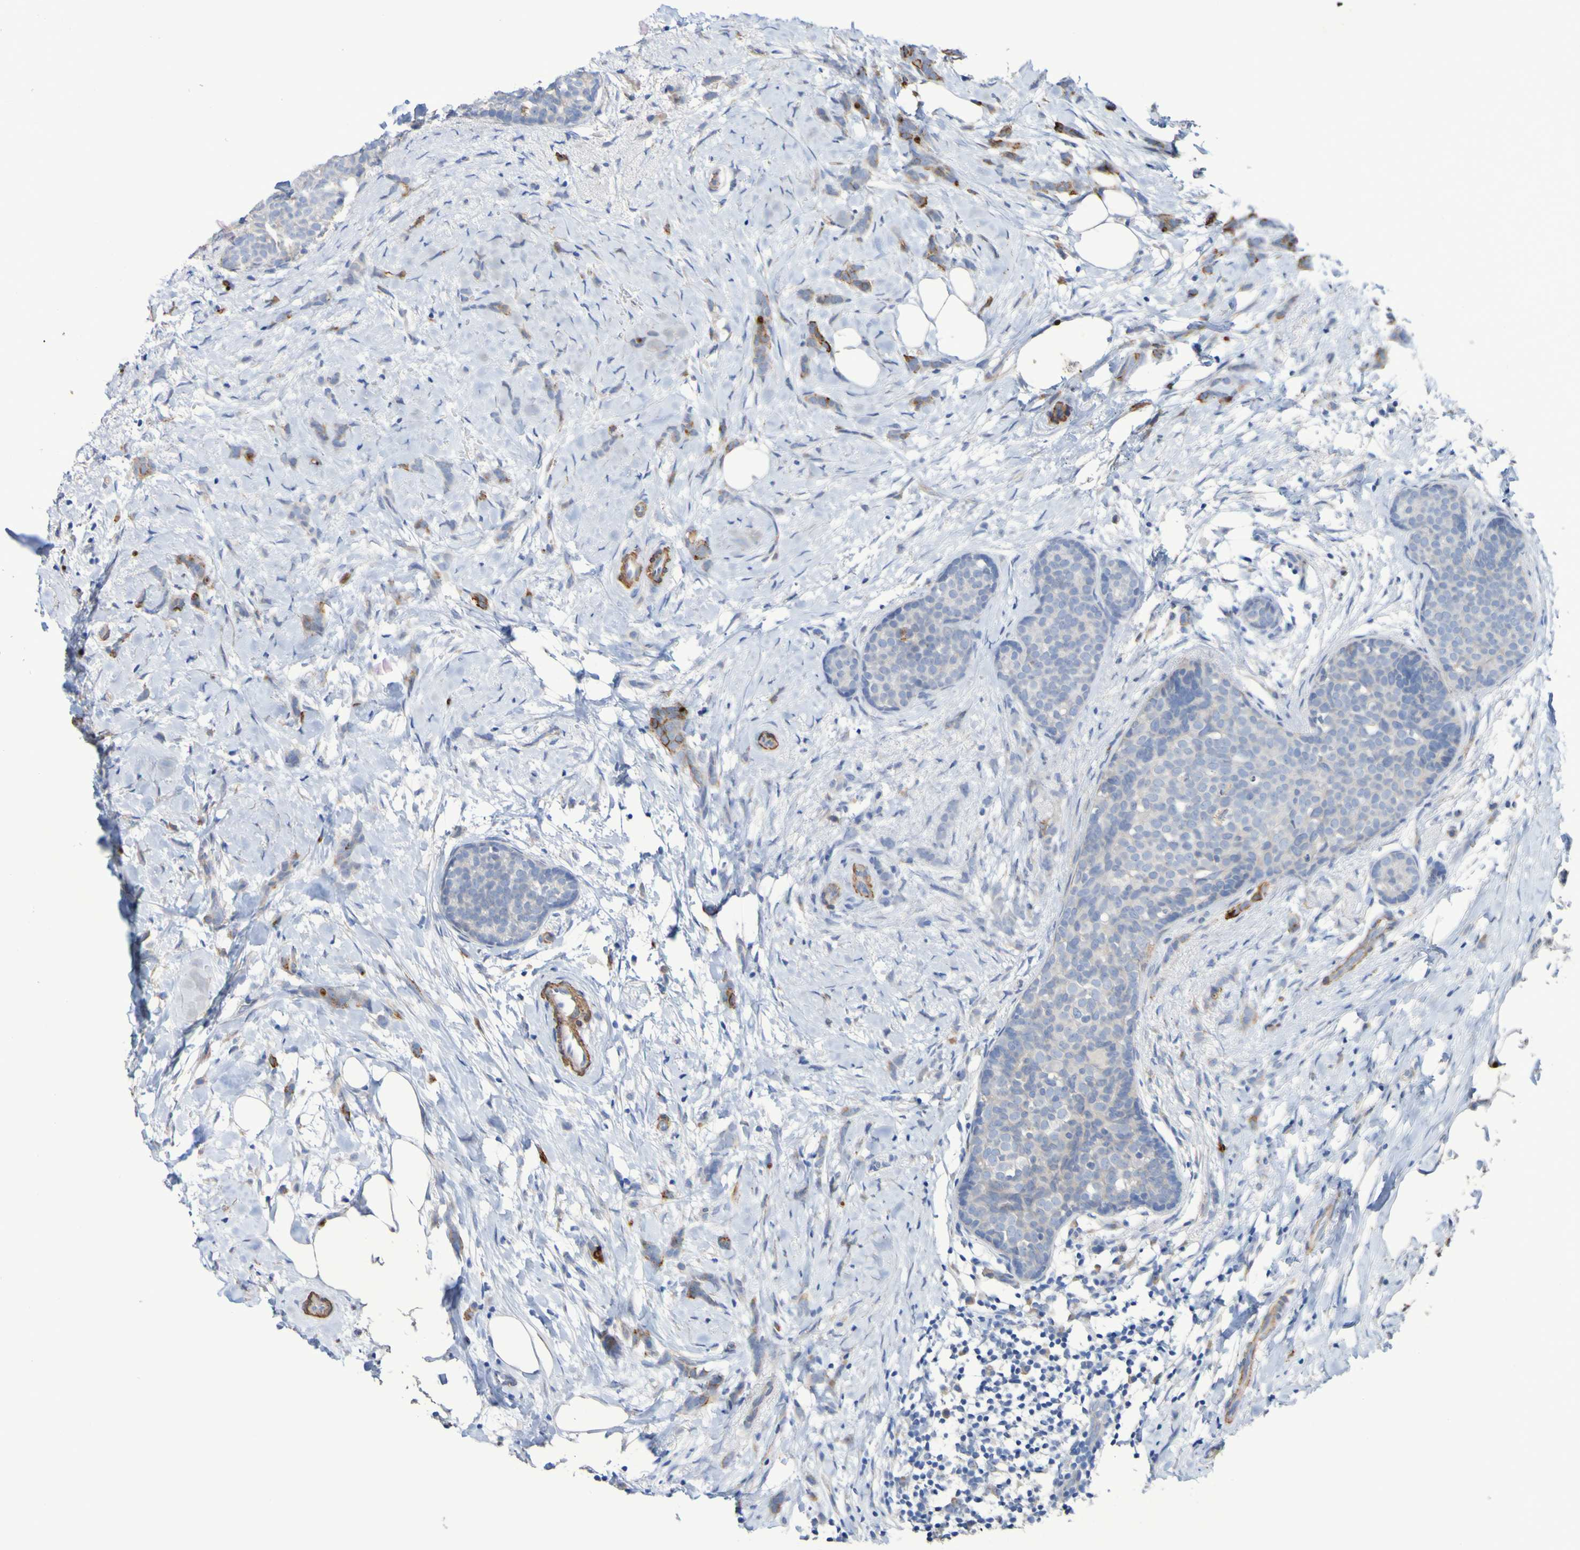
{"staining": {"intensity": "strong", "quantity": "<25%", "location": "cytoplasmic/membranous"}, "tissue": "breast cancer", "cell_type": "Tumor cells", "image_type": "cancer", "snomed": [{"axis": "morphology", "description": "Lobular carcinoma, in situ"}, {"axis": "morphology", "description": "Lobular carcinoma"}, {"axis": "topography", "description": "Breast"}], "caption": "Breast lobular carcinoma in situ tissue exhibits strong cytoplasmic/membranous positivity in about <25% of tumor cells, visualized by immunohistochemistry. (IHC, brightfield microscopy, high magnification).", "gene": "SRPRB", "patient": {"sex": "female", "age": 41}}